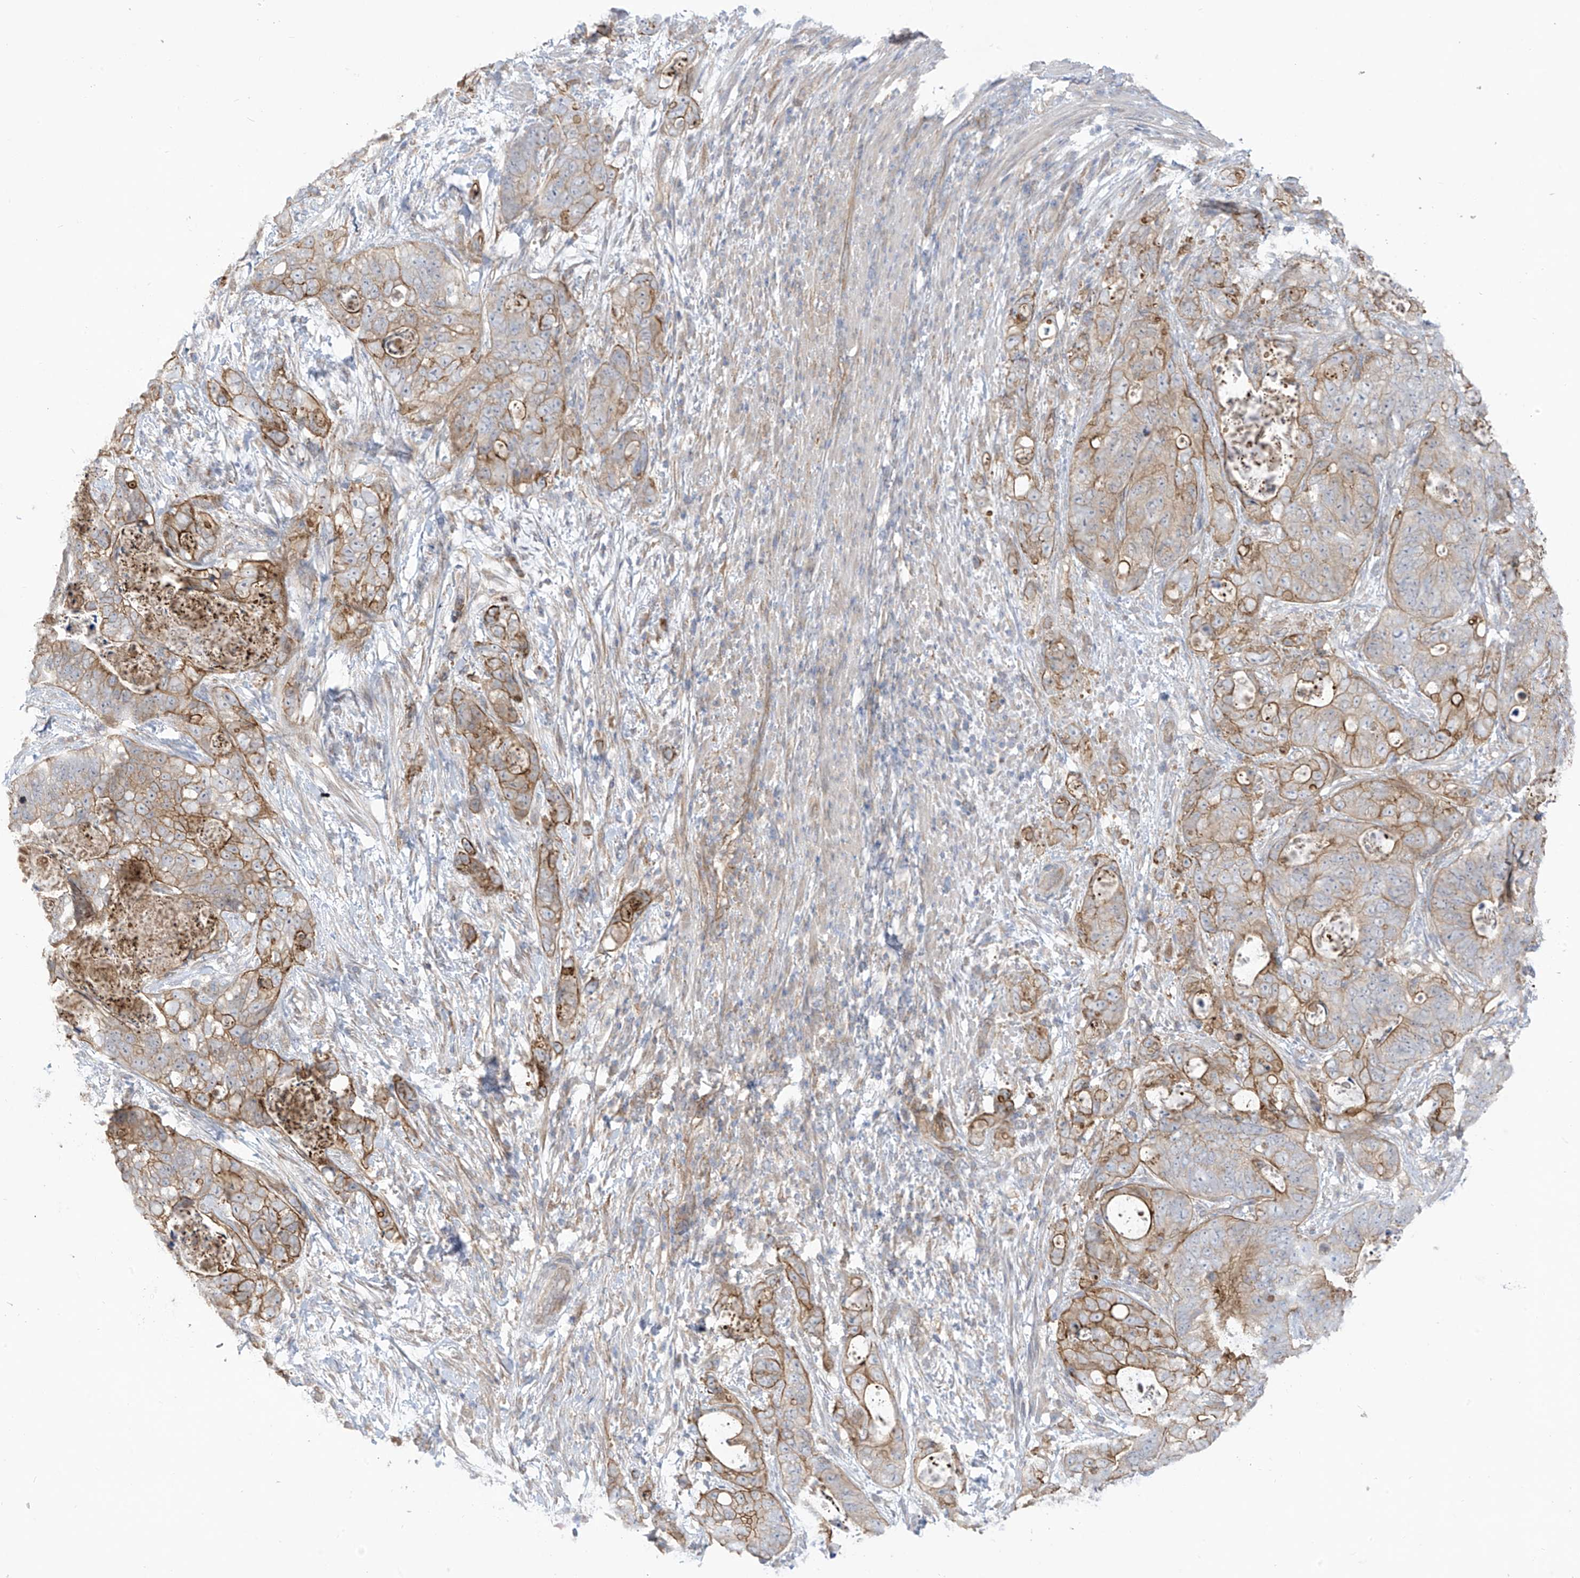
{"staining": {"intensity": "moderate", "quantity": ">75%", "location": "cytoplasmic/membranous"}, "tissue": "stomach cancer", "cell_type": "Tumor cells", "image_type": "cancer", "snomed": [{"axis": "morphology", "description": "Adenocarcinoma, NOS"}, {"axis": "topography", "description": "Stomach"}], "caption": "Immunohistochemistry histopathology image of neoplastic tissue: human stomach adenocarcinoma stained using IHC demonstrates medium levels of moderate protein expression localized specifically in the cytoplasmic/membranous of tumor cells, appearing as a cytoplasmic/membranous brown color.", "gene": "EIPR1", "patient": {"sex": "female", "age": 89}}